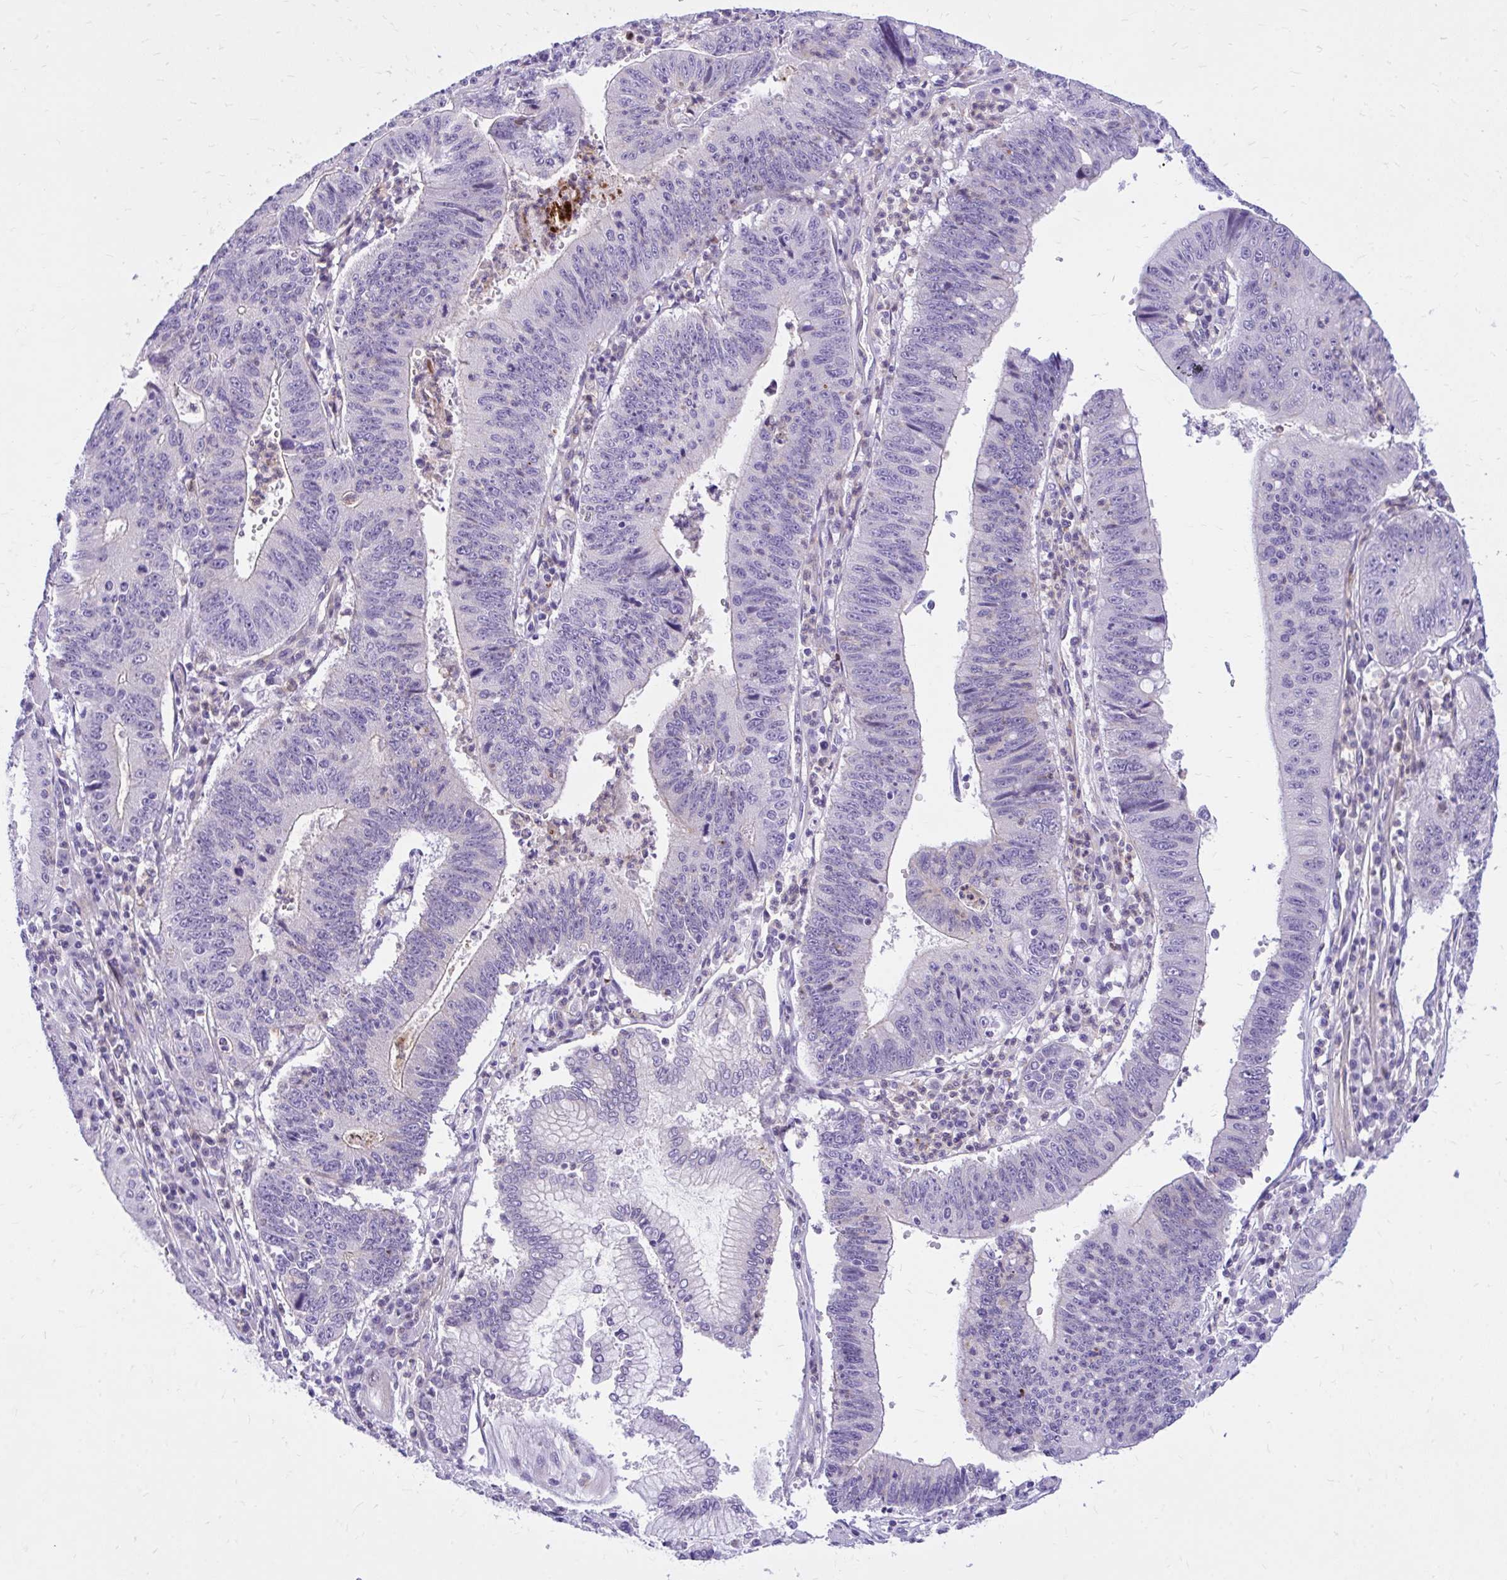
{"staining": {"intensity": "negative", "quantity": "none", "location": "none"}, "tissue": "stomach cancer", "cell_type": "Tumor cells", "image_type": "cancer", "snomed": [{"axis": "morphology", "description": "Adenocarcinoma, NOS"}, {"axis": "topography", "description": "Stomach"}], "caption": "This is an immunohistochemistry photomicrograph of human stomach cancer. There is no staining in tumor cells.", "gene": "ADAMTSL1", "patient": {"sex": "male", "age": 59}}